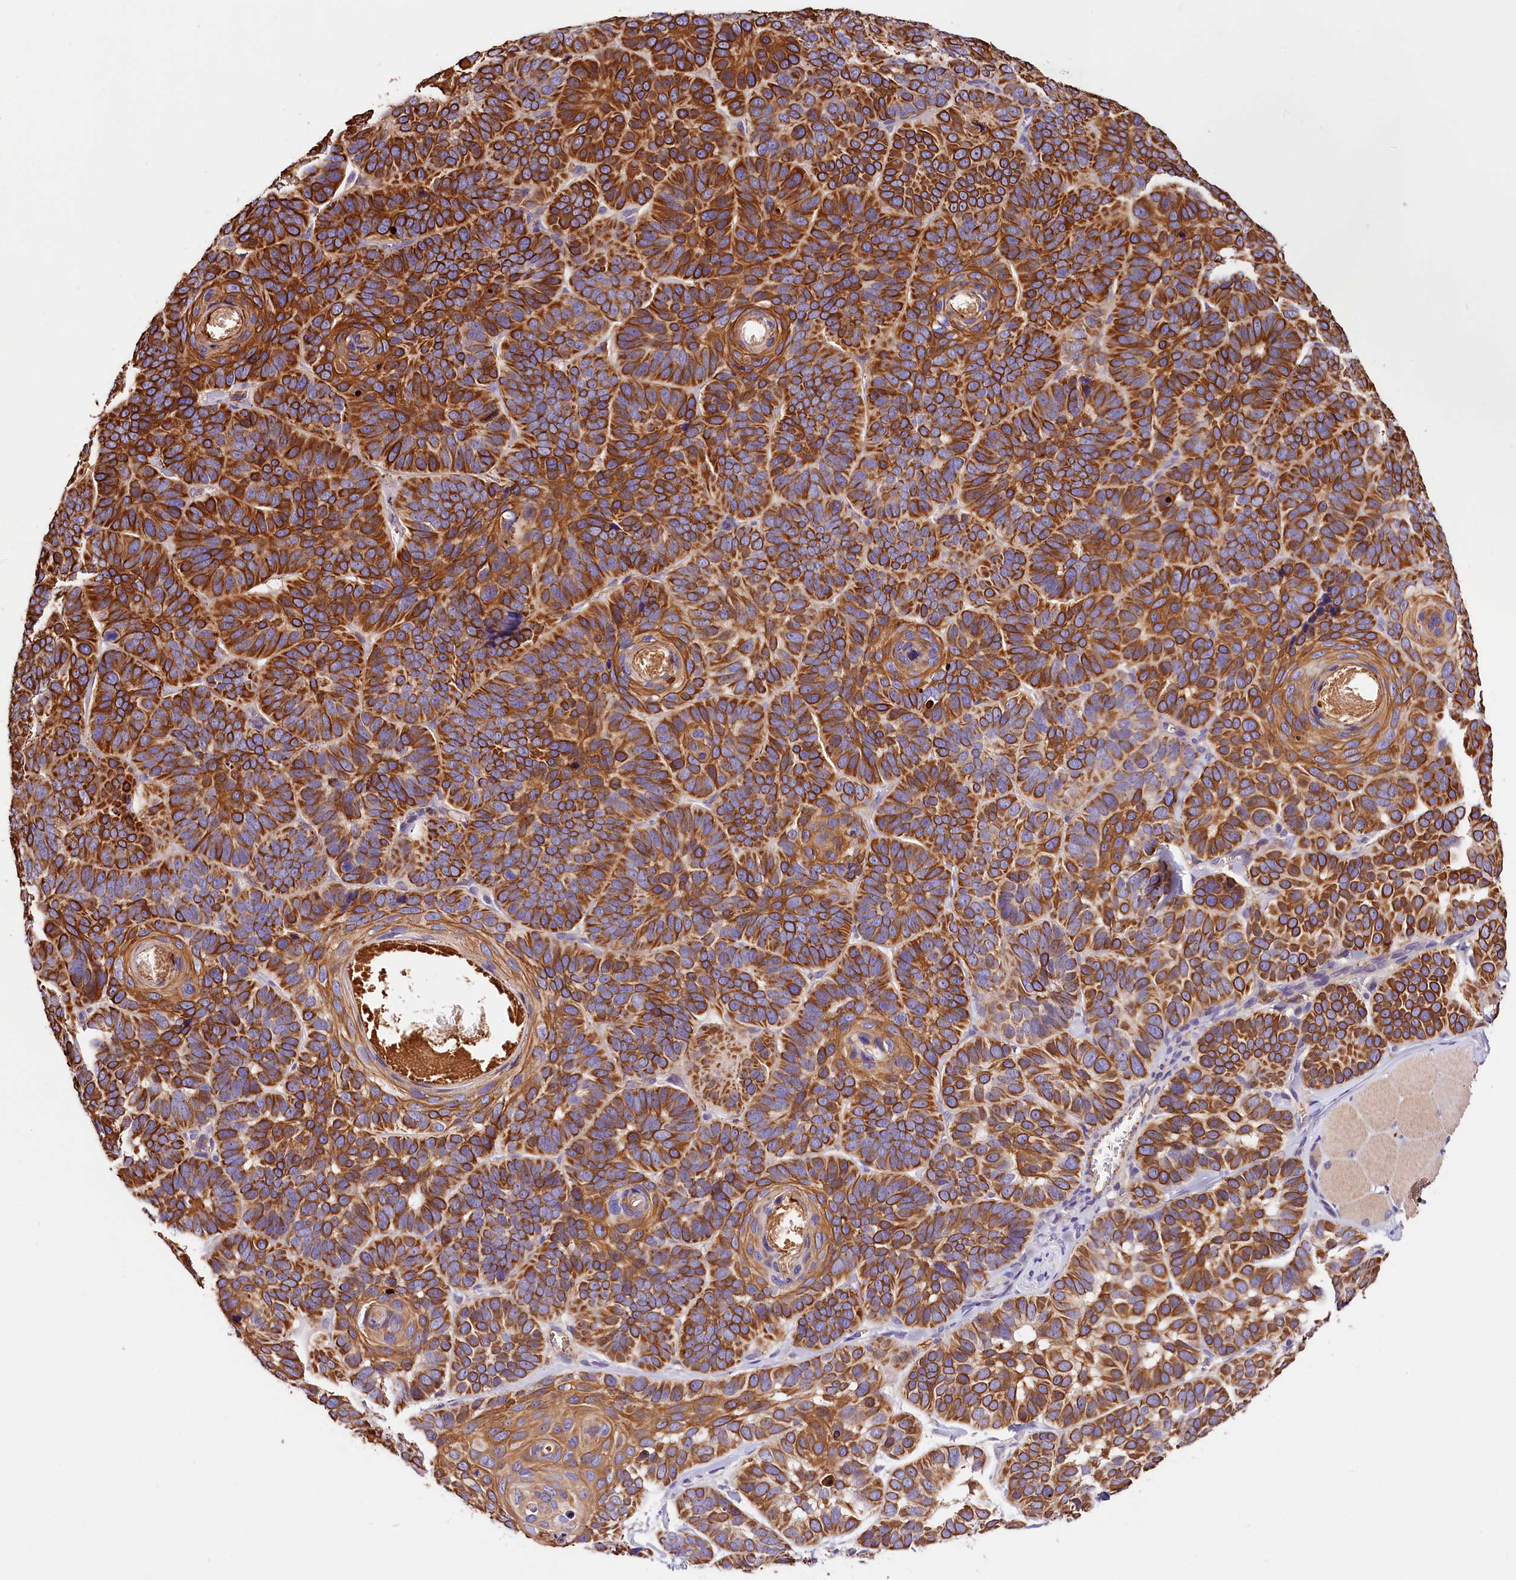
{"staining": {"intensity": "strong", "quantity": ">75%", "location": "cytoplasmic/membranous"}, "tissue": "skin cancer", "cell_type": "Tumor cells", "image_type": "cancer", "snomed": [{"axis": "morphology", "description": "Basal cell carcinoma"}, {"axis": "topography", "description": "Skin"}], "caption": "The immunohistochemical stain shows strong cytoplasmic/membranous staining in tumor cells of skin cancer tissue. (DAB (3,3'-diaminobenzidine) IHC with brightfield microscopy, high magnification).", "gene": "ARMC6", "patient": {"sex": "male", "age": 62}}